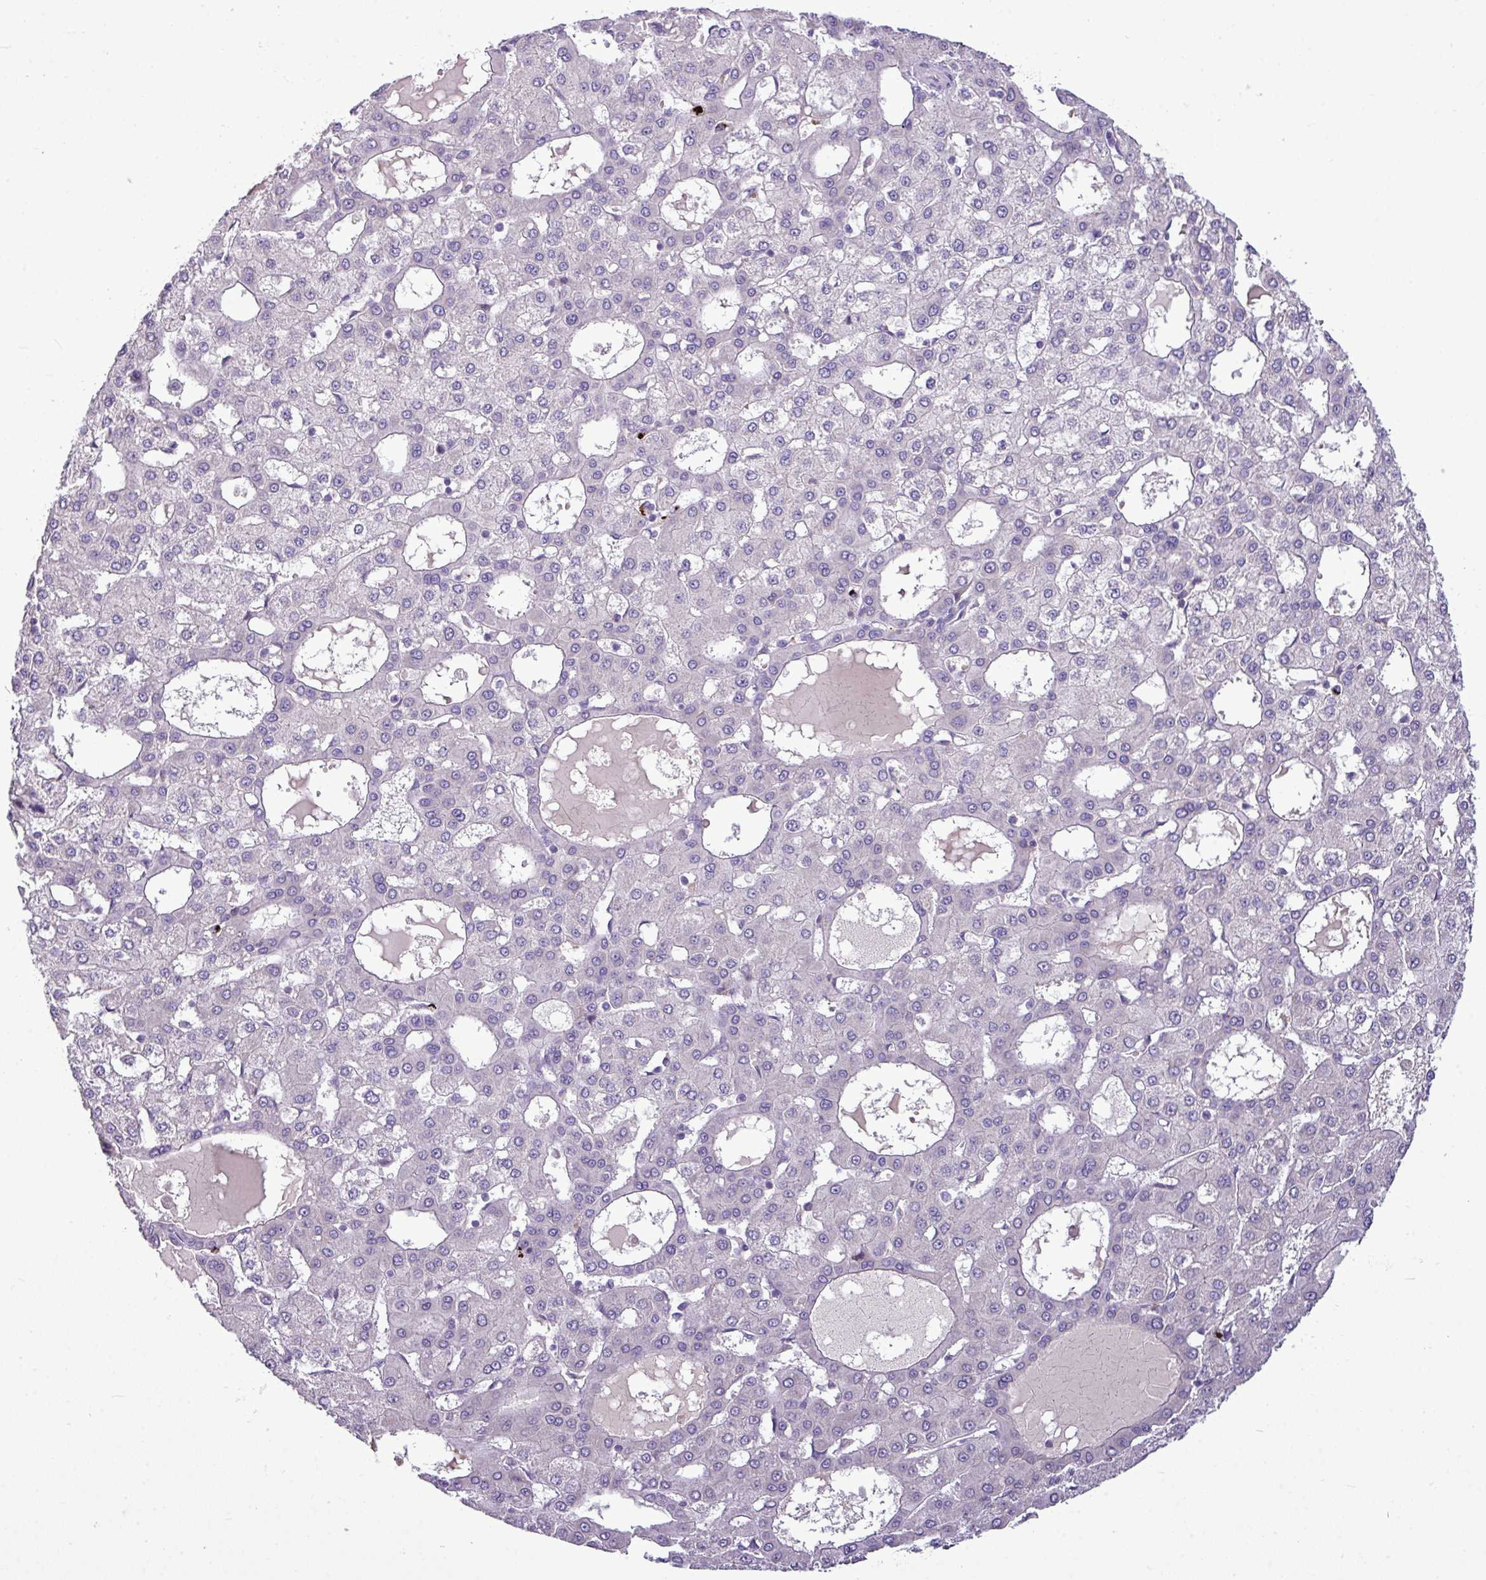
{"staining": {"intensity": "negative", "quantity": "none", "location": "none"}, "tissue": "liver cancer", "cell_type": "Tumor cells", "image_type": "cancer", "snomed": [{"axis": "morphology", "description": "Carcinoma, Hepatocellular, NOS"}, {"axis": "topography", "description": "Liver"}], "caption": "High power microscopy micrograph of an immunohistochemistry photomicrograph of hepatocellular carcinoma (liver), revealing no significant positivity in tumor cells.", "gene": "IL17A", "patient": {"sex": "male", "age": 47}}